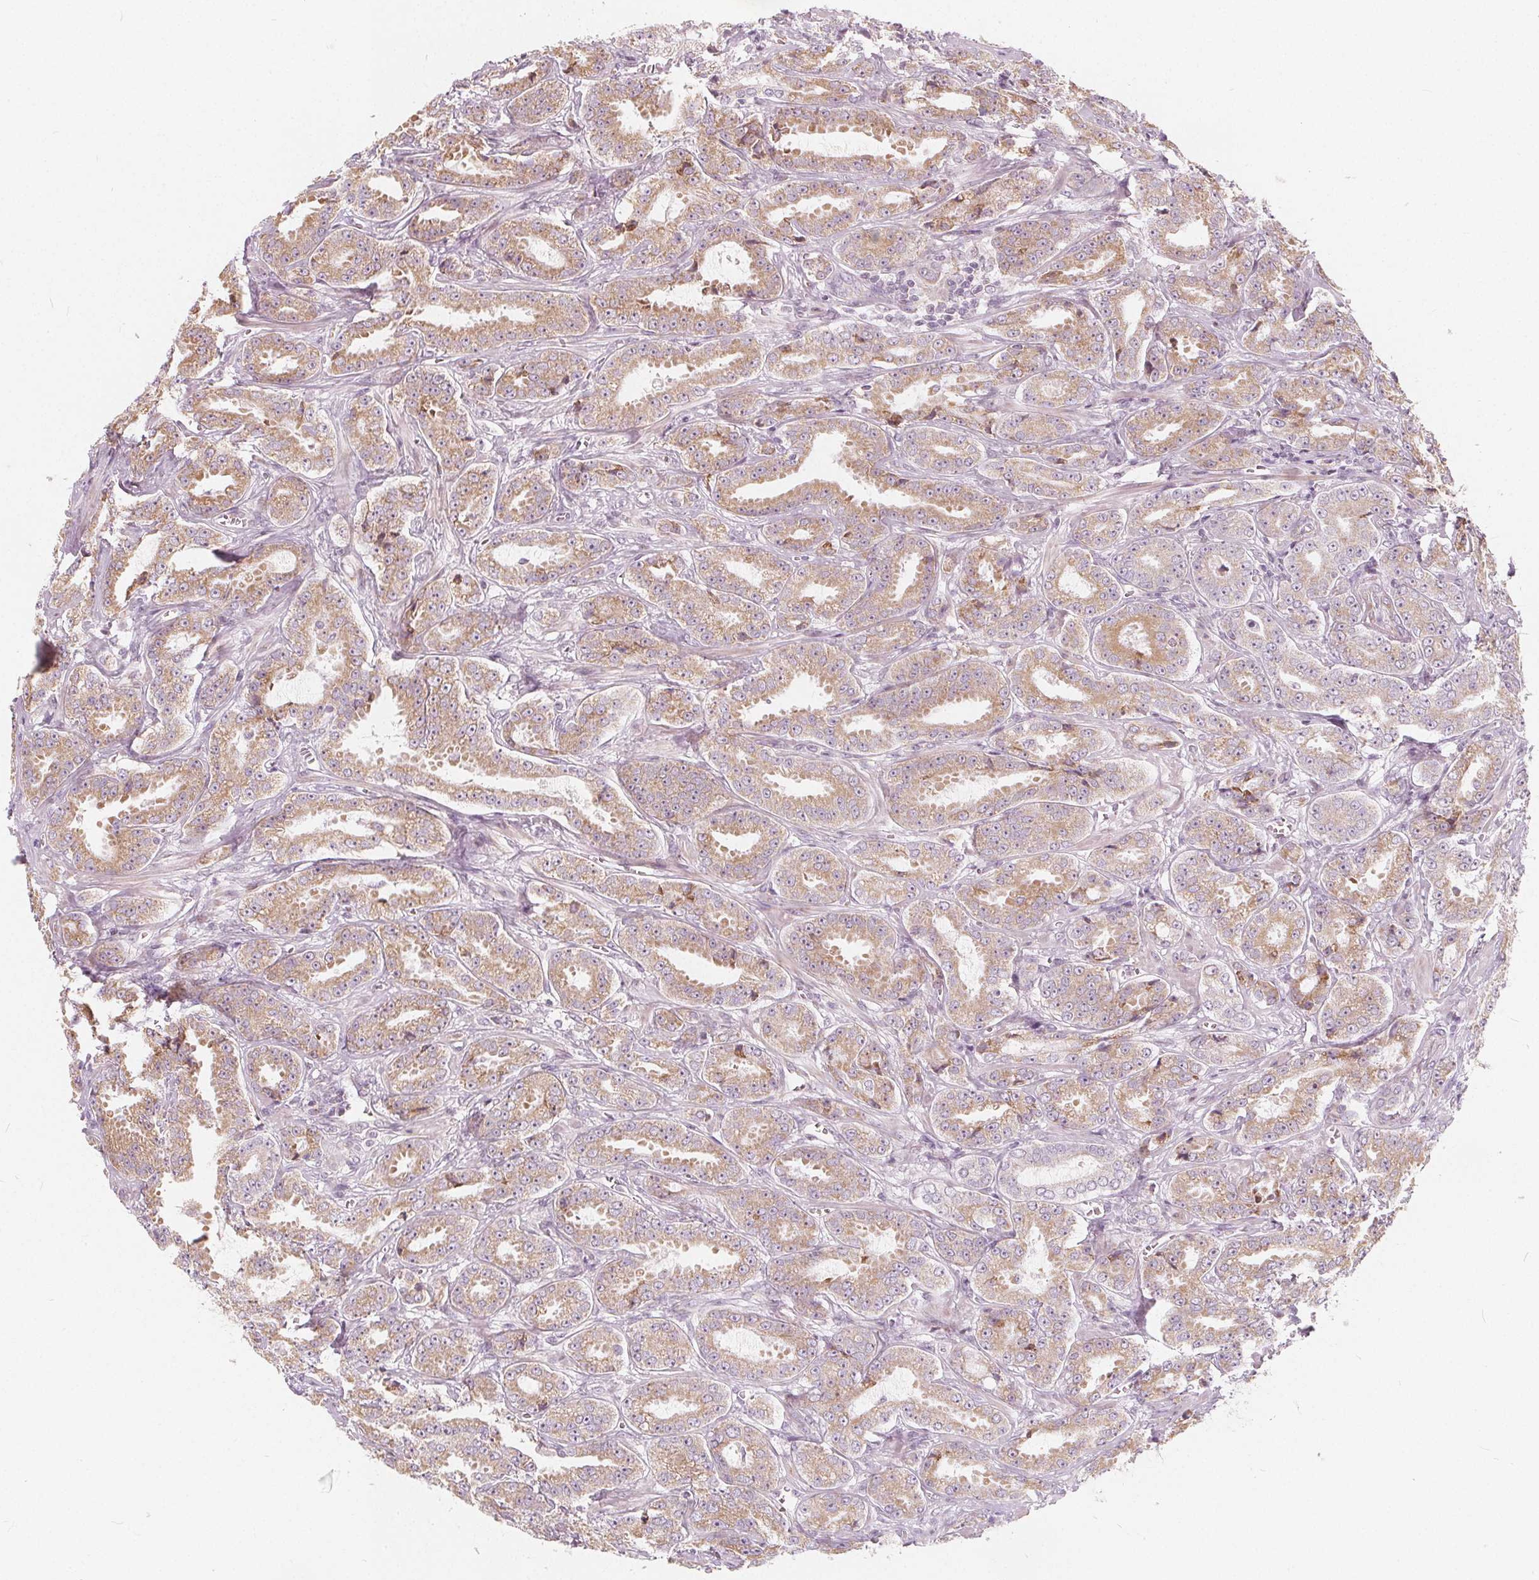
{"staining": {"intensity": "weak", "quantity": ">75%", "location": "cytoplasmic/membranous"}, "tissue": "prostate cancer", "cell_type": "Tumor cells", "image_type": "cancer", "snomed": [{"axis": "morphology", "description": "Adenocarcinoma, High grade"}, {"axis": "topography", "description": "Prostate"}], "caption": "Tumor cells demonstrate weak cytoplasmic/membranous expression in approximately >75% of cells in prostate high-grade adenocarcinoma. Nuclei are stained in blue.", "gene": "NUP210L", "patient": {"sex": "male", "age": 64}}